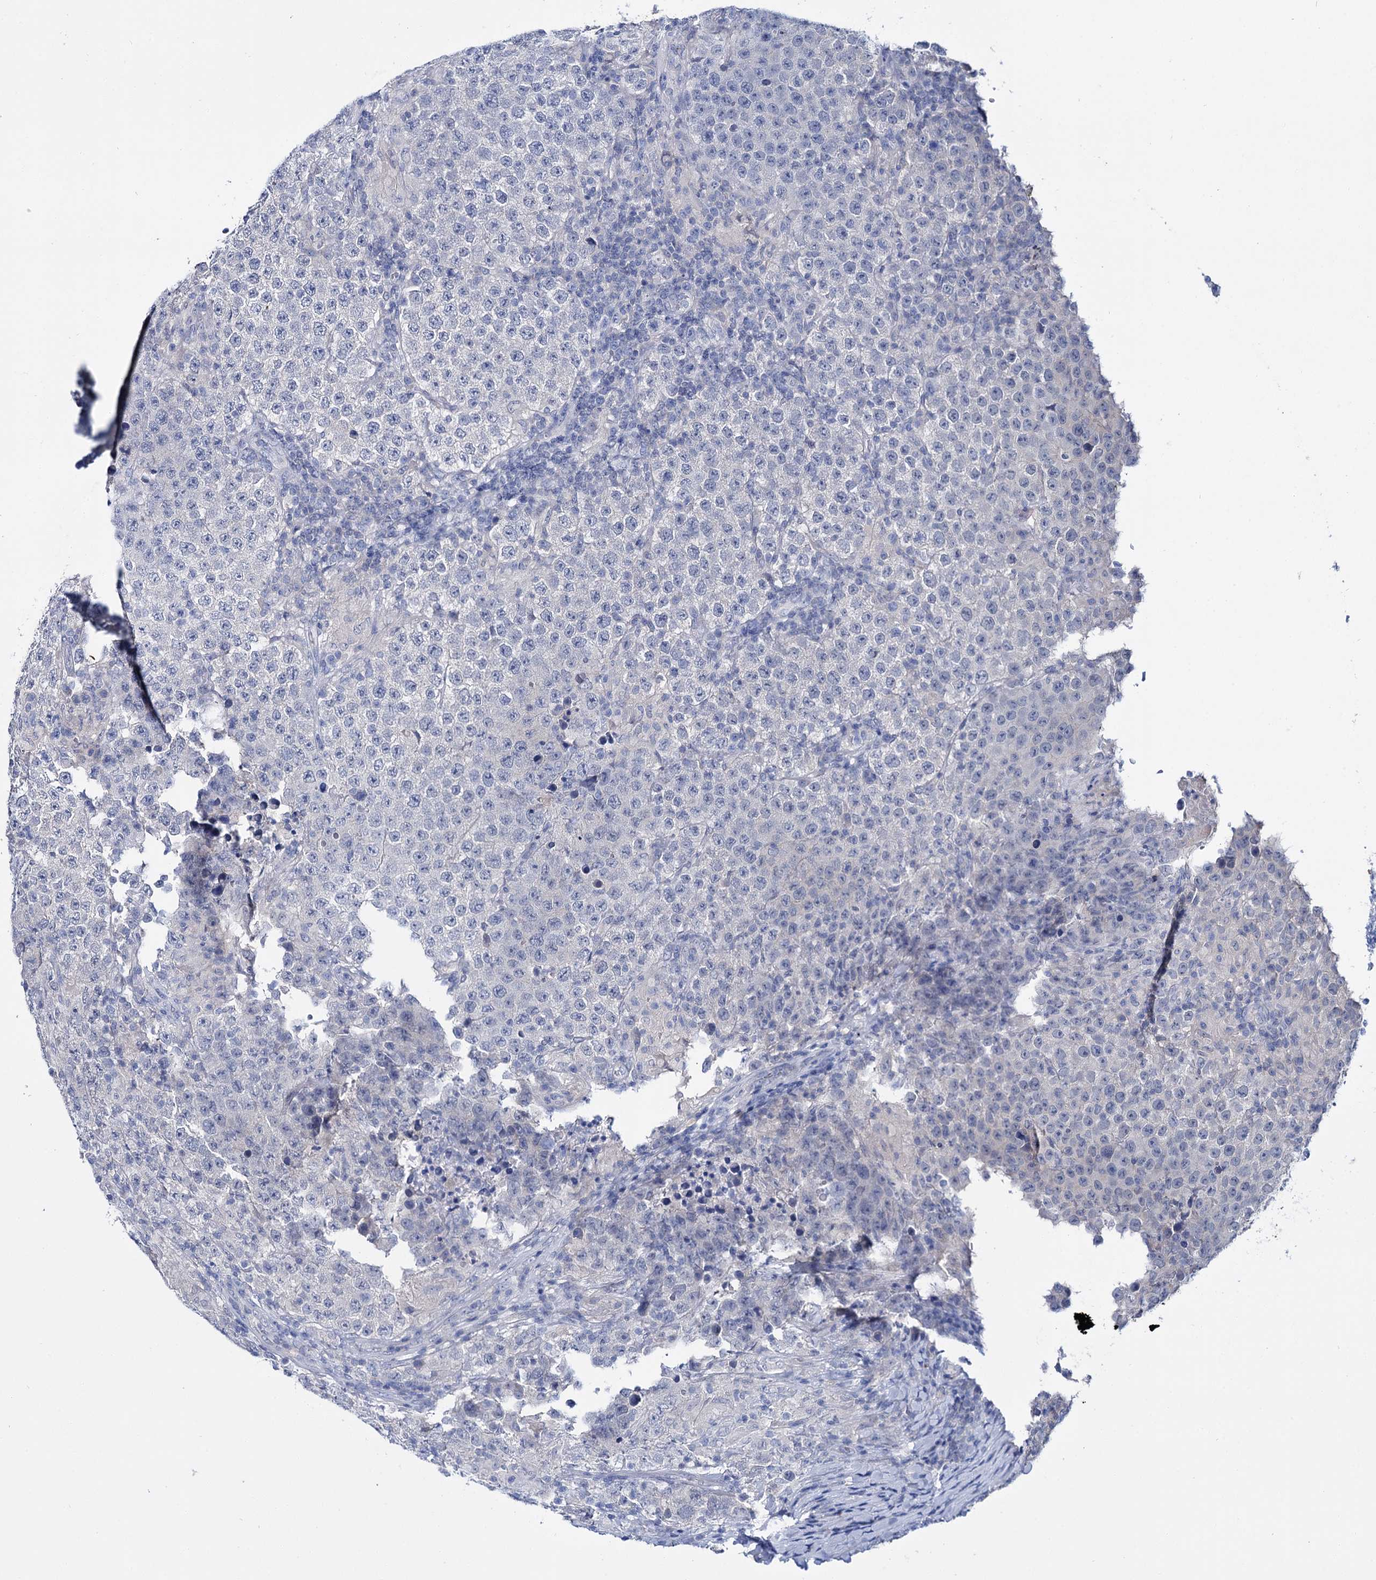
{"staining": {"intensity": "negative", "quantity": "none", "location": "none"}, "tissue": "testis cancer", "cell_type": "Tumor cells", "image_type": "cancer", "snomed": [{"axis": "morphology", "description": "Normal tissue, NOS"}, {"axis": "morphology", "description": "Urothelial carcinoma, High grade"}, {"axis": "morphology", "description": "Seminoma, NOS"}, {"axis": "morphology", "description": "Carcinoma, Embryonal, NOS"}, {"axis": "topography", "description": "Urinary bladder"}, {"axis": "topography", "description": "Testis"}], "caption": "DAB (3,3'-diaminobenzidine) immunohistochemical staining of human testis seminoma demonstrates no significant expression in tumor cells.", "gene": "LYZL4", "patient": {"sex": "male", "age": 41}}